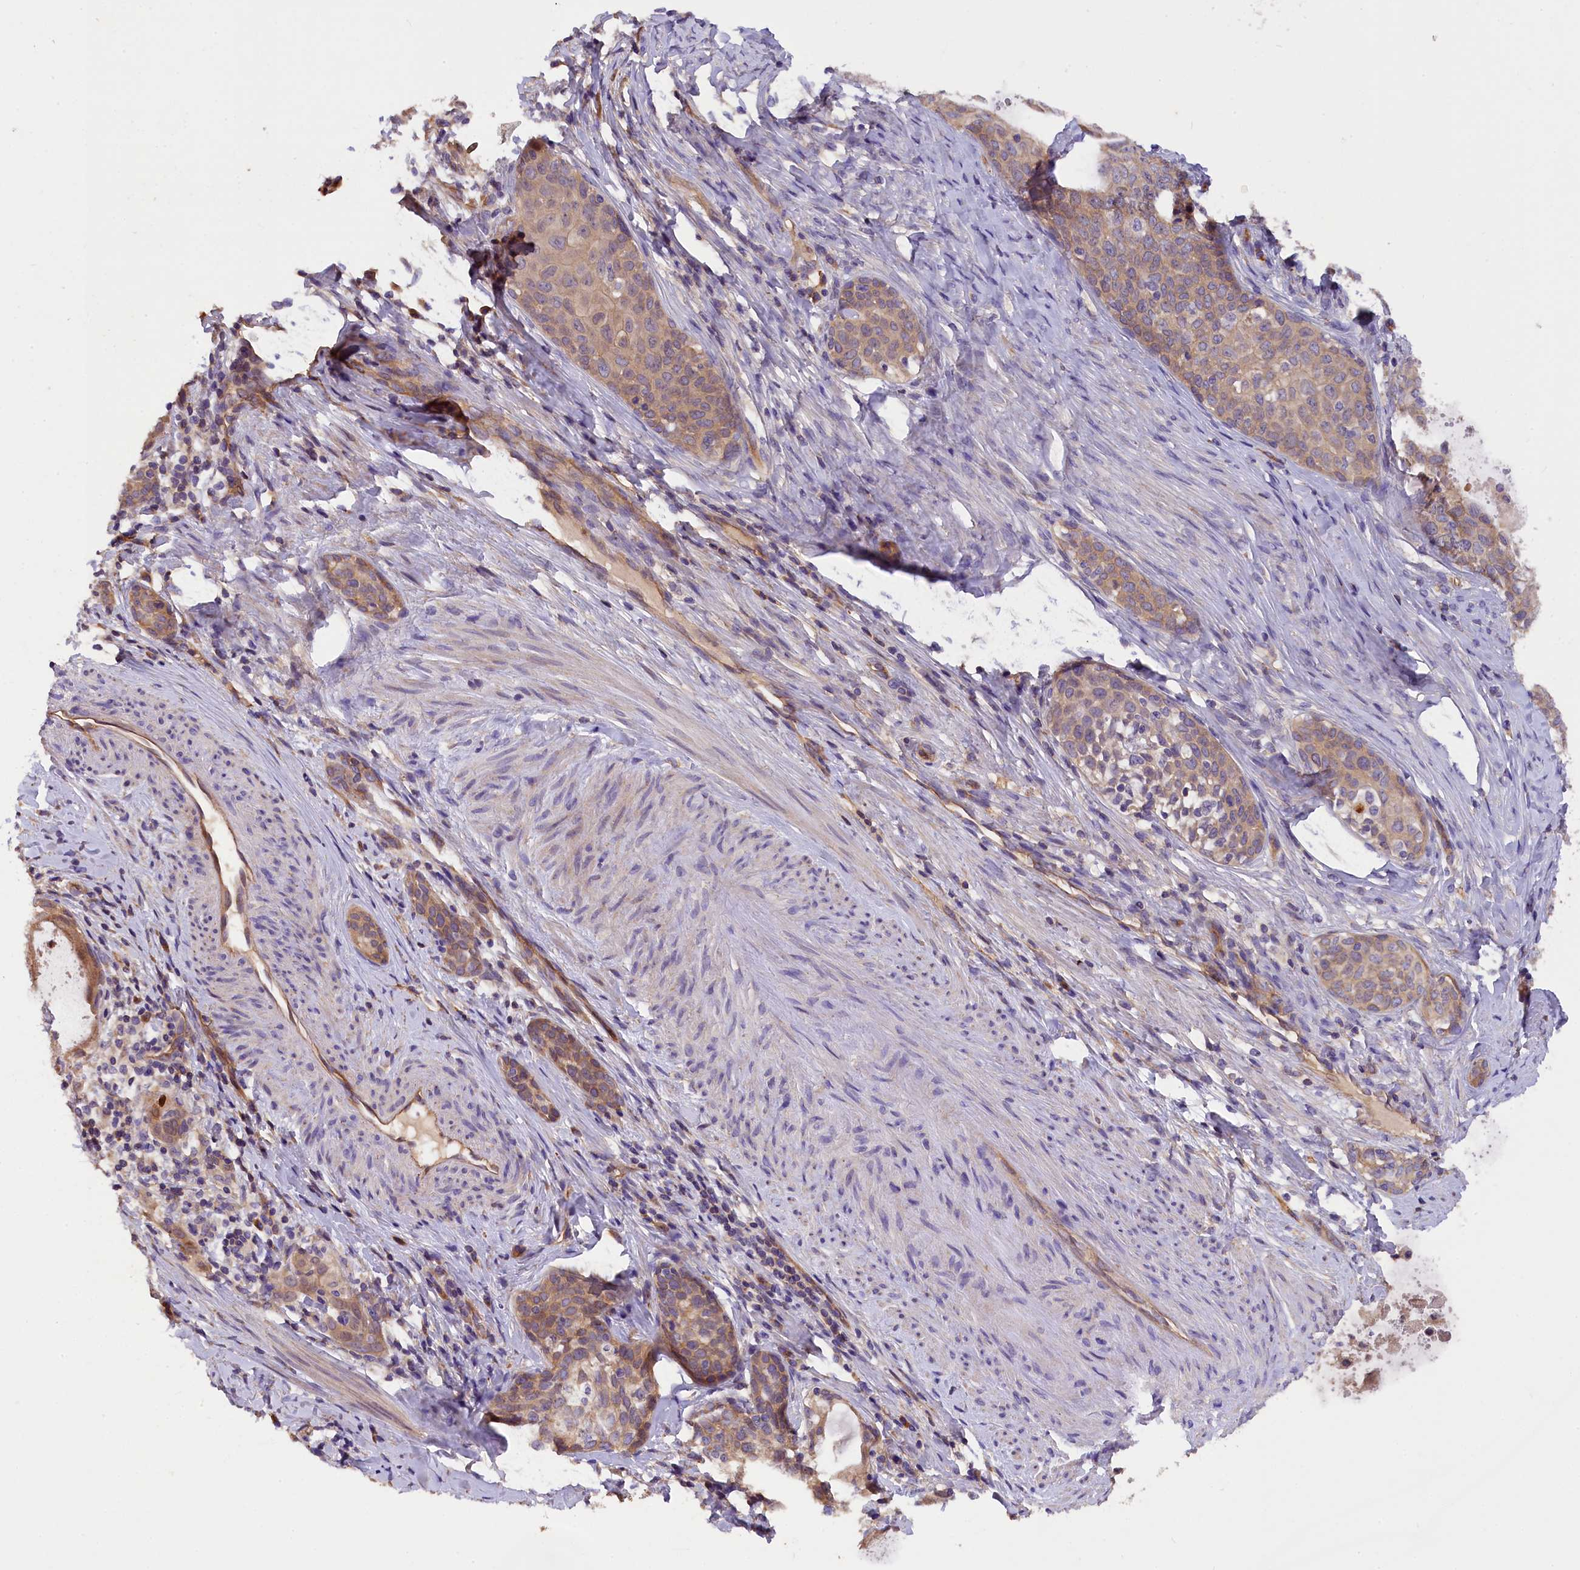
{"staining": {"intensity": "weak", "quantity": ">75%", "location": "cytoplasmic/membranous"}, "tissue": "cervical cancer", "cell_type": "Tumor cells", "image_type": "cancer", "snomed": [{"axis": "morphology", "description": "Squamous cell carcinoma, NOS"}, {"axis": "morphology", "description": "Adenocarcinoma, NOS"}, {"axis": "topography", "description": "Cervix"}], "caption": "Cervical cancer stained with DAB (3,3'-diaminobenzidine) IHC displays low levels of weak cytoplasmic/membranous expression in approximately >75% of tumor cells.", "gene": "ERMARD", "patient": {"sex": "female", "age": 52}}